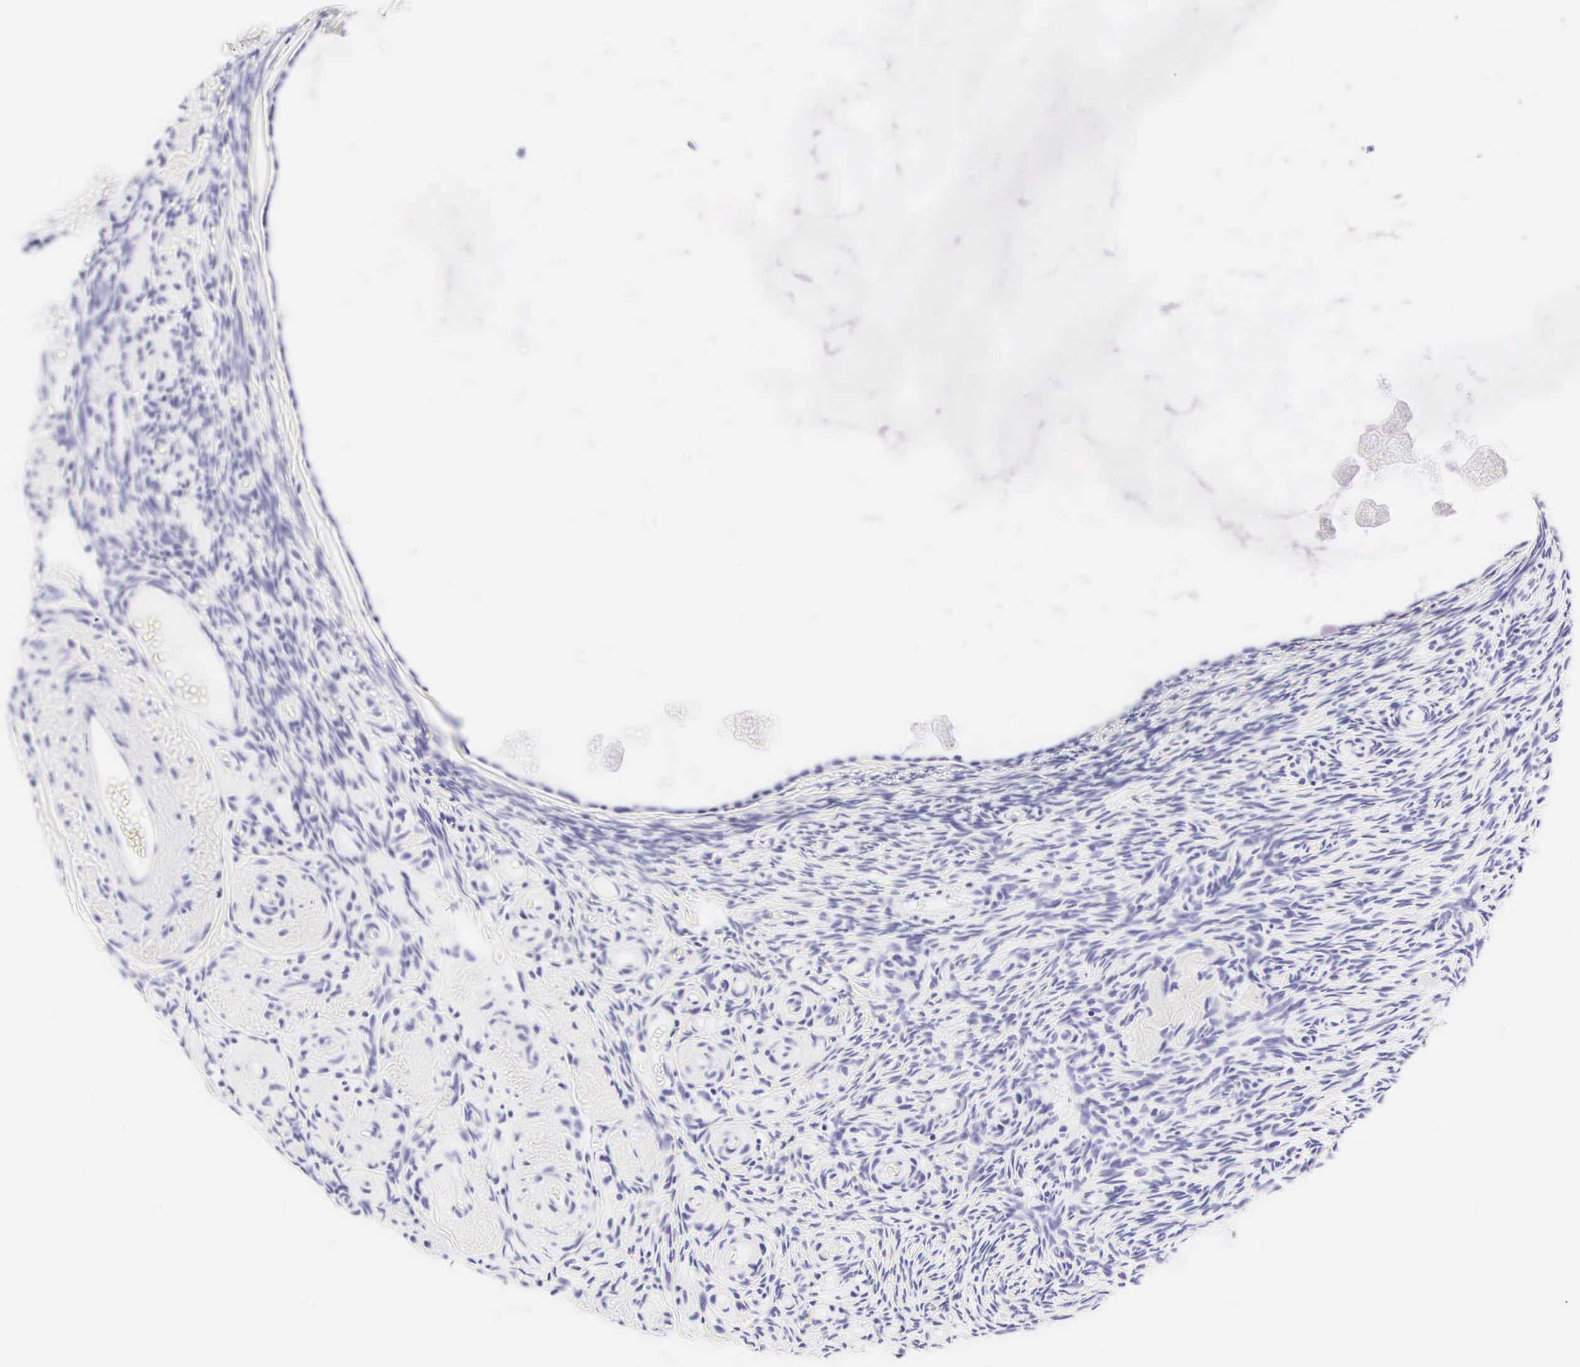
{"staining": {"intensity": "negative", "quantity": "none", "location": "none"}, "tissue": "ovary", "cell_type": "Ovarian stroma cells", "image_type": "normal", "snomed": [{"axis": "morphology", "description": "Normal tissue, NOS"}, {"axis": "topography", "description": "Ovary"}], "caption": "Immunohistochemical staining of normal human ovary reveals no significant staining in ovarian stroma cells.", "gene": "CD1A", "patient": {"sex": "female", "age": 78}}